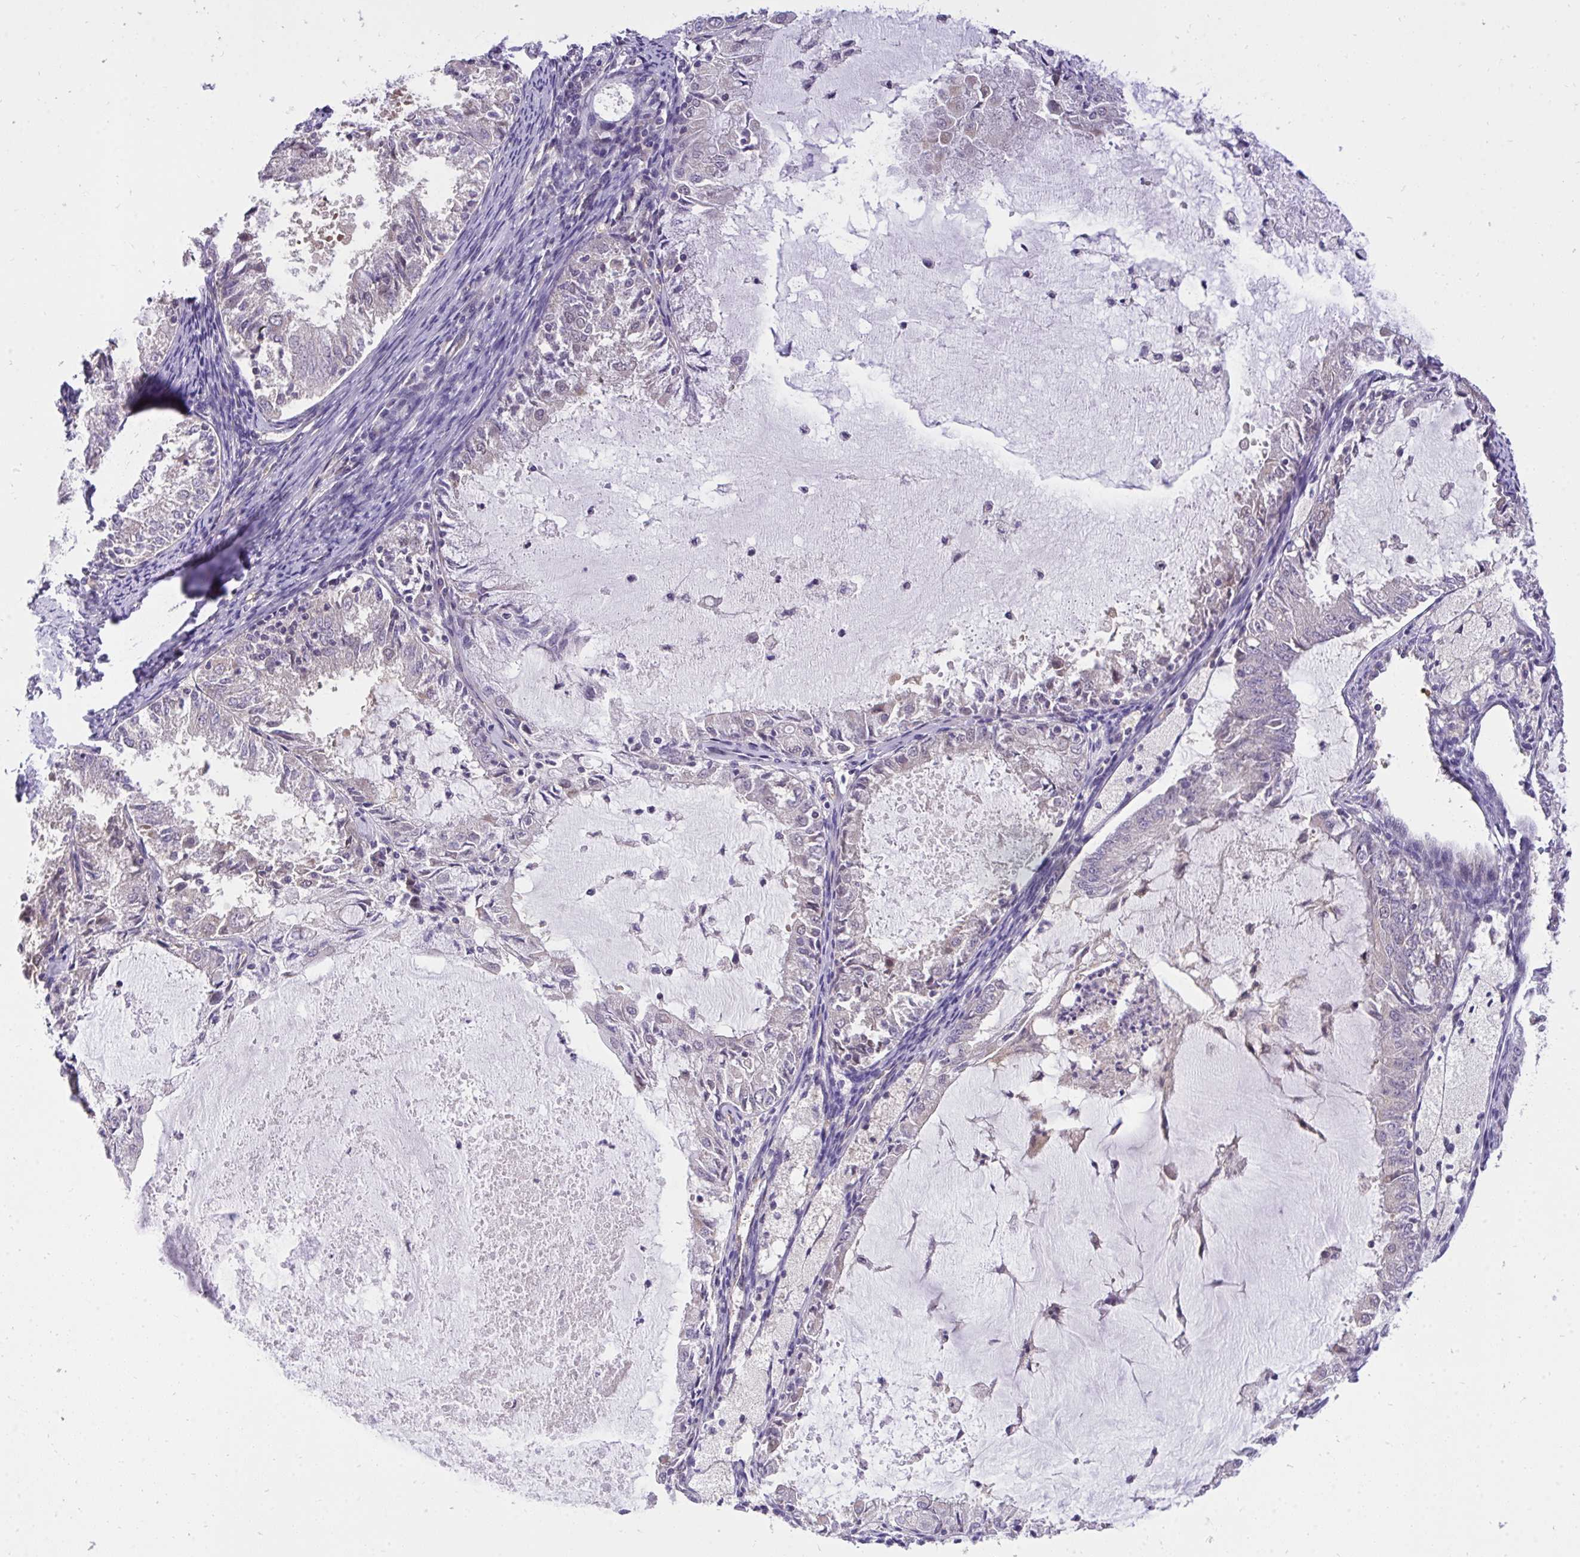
{"staining": {"intensity": "negative", "quantity": "none", "location": "none"}, "tissue": "endometrial cancer", "cell_type": "Tumor cells", "image_type": "cancer", "snomed": [{"axis": "morphology", "description": "Adenocarcinoma, NOS"}, {"axis": "topography", "description": "Endometrium"}], "caption": "Photomicrograph shows no protein staining in tumor cells of adenocarcinoma (endometrial) tissue. (Stains: DAB IHC with hematoxylin counter stain, Microscopy: brightfield microscopy at high magnification).", "gene": "C19orf54", "patient": {"sex": "female", "age": 57}}